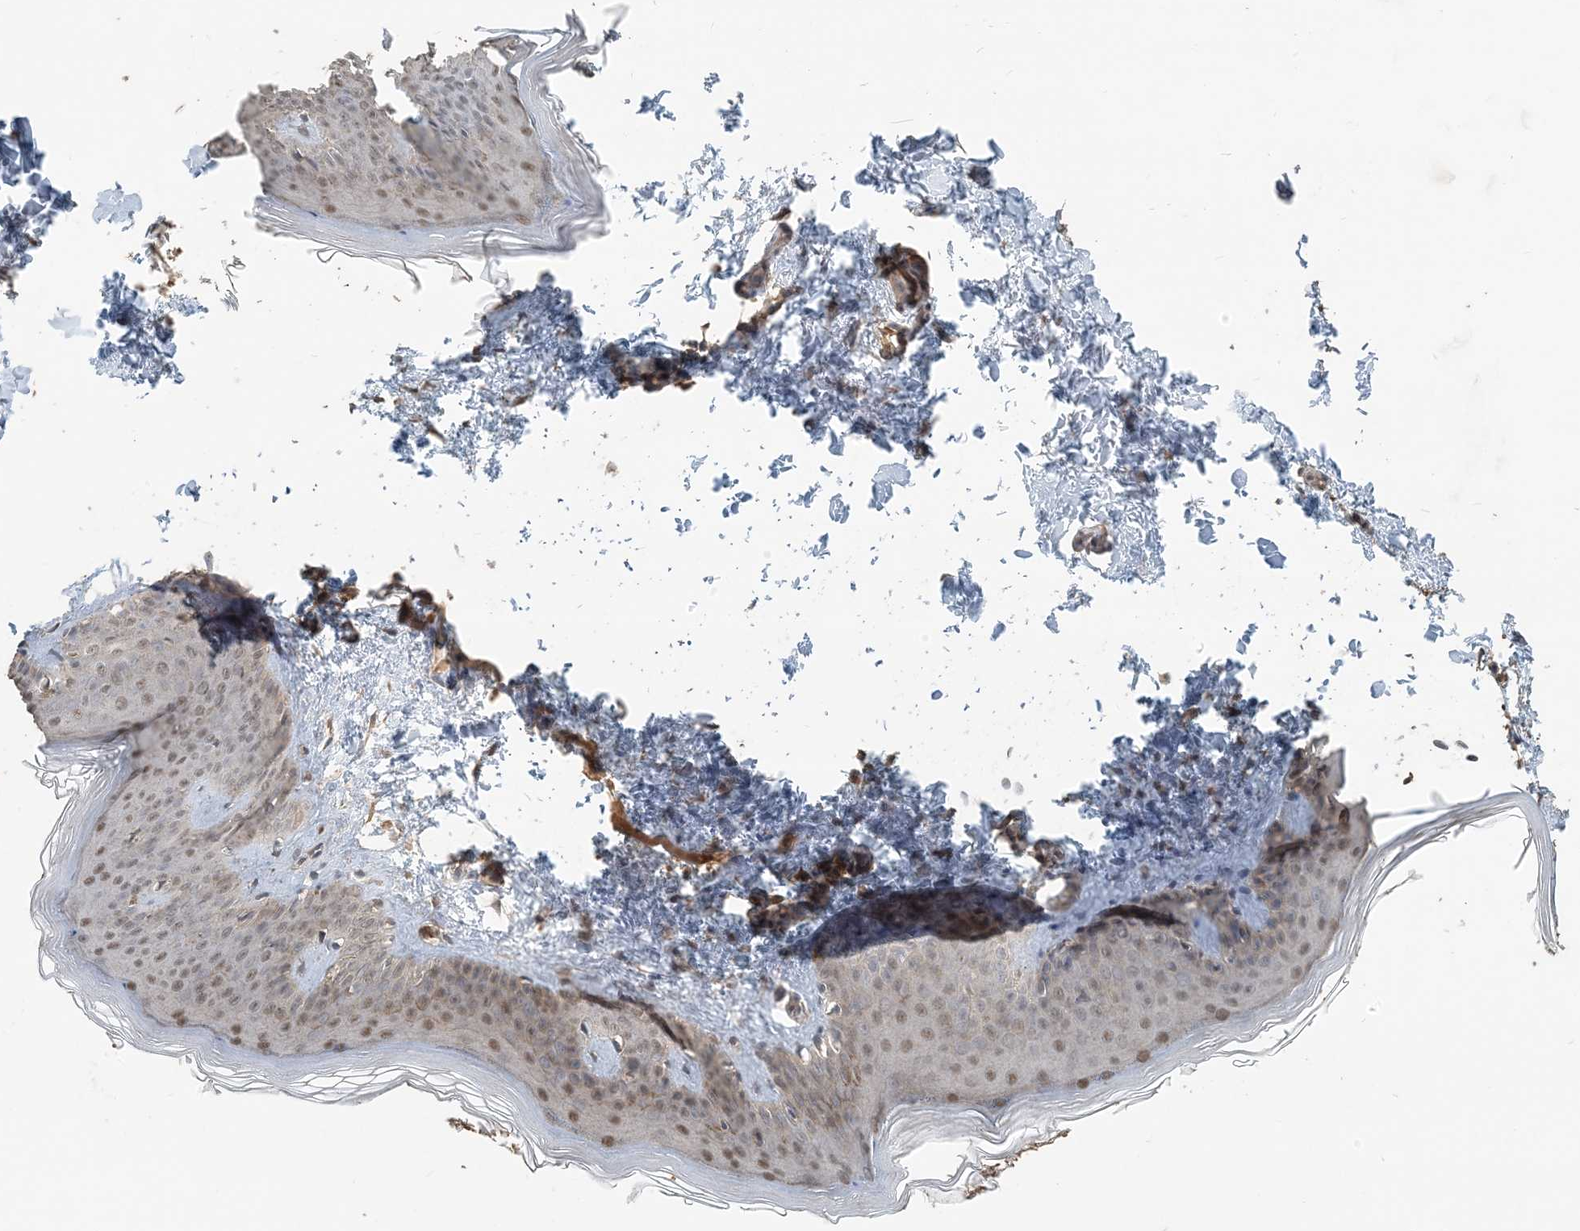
{"staining": {"intensity": "moderate", "quantity": ">75%", "location": "cytoplasmic/membranous,nuclear"}, "tissue": "skin", "cell_type": "Fibroblasts", "image_type": "normal", "snomed": [{"axis": "morphology", "description": "Normal tissue, NOS"}, {"axis": "topography", "description": "Skin"}], "caption": "Immunohistochemical staining of unremarkable skin reveals moderate cytoplasmic/membranous,nuclear protein staining in approximately >75% of fibroblasts. Nuclei are stained in blue.", "gene": "ZC3H12A", "patient": {"sex": "female", "age": 27}}